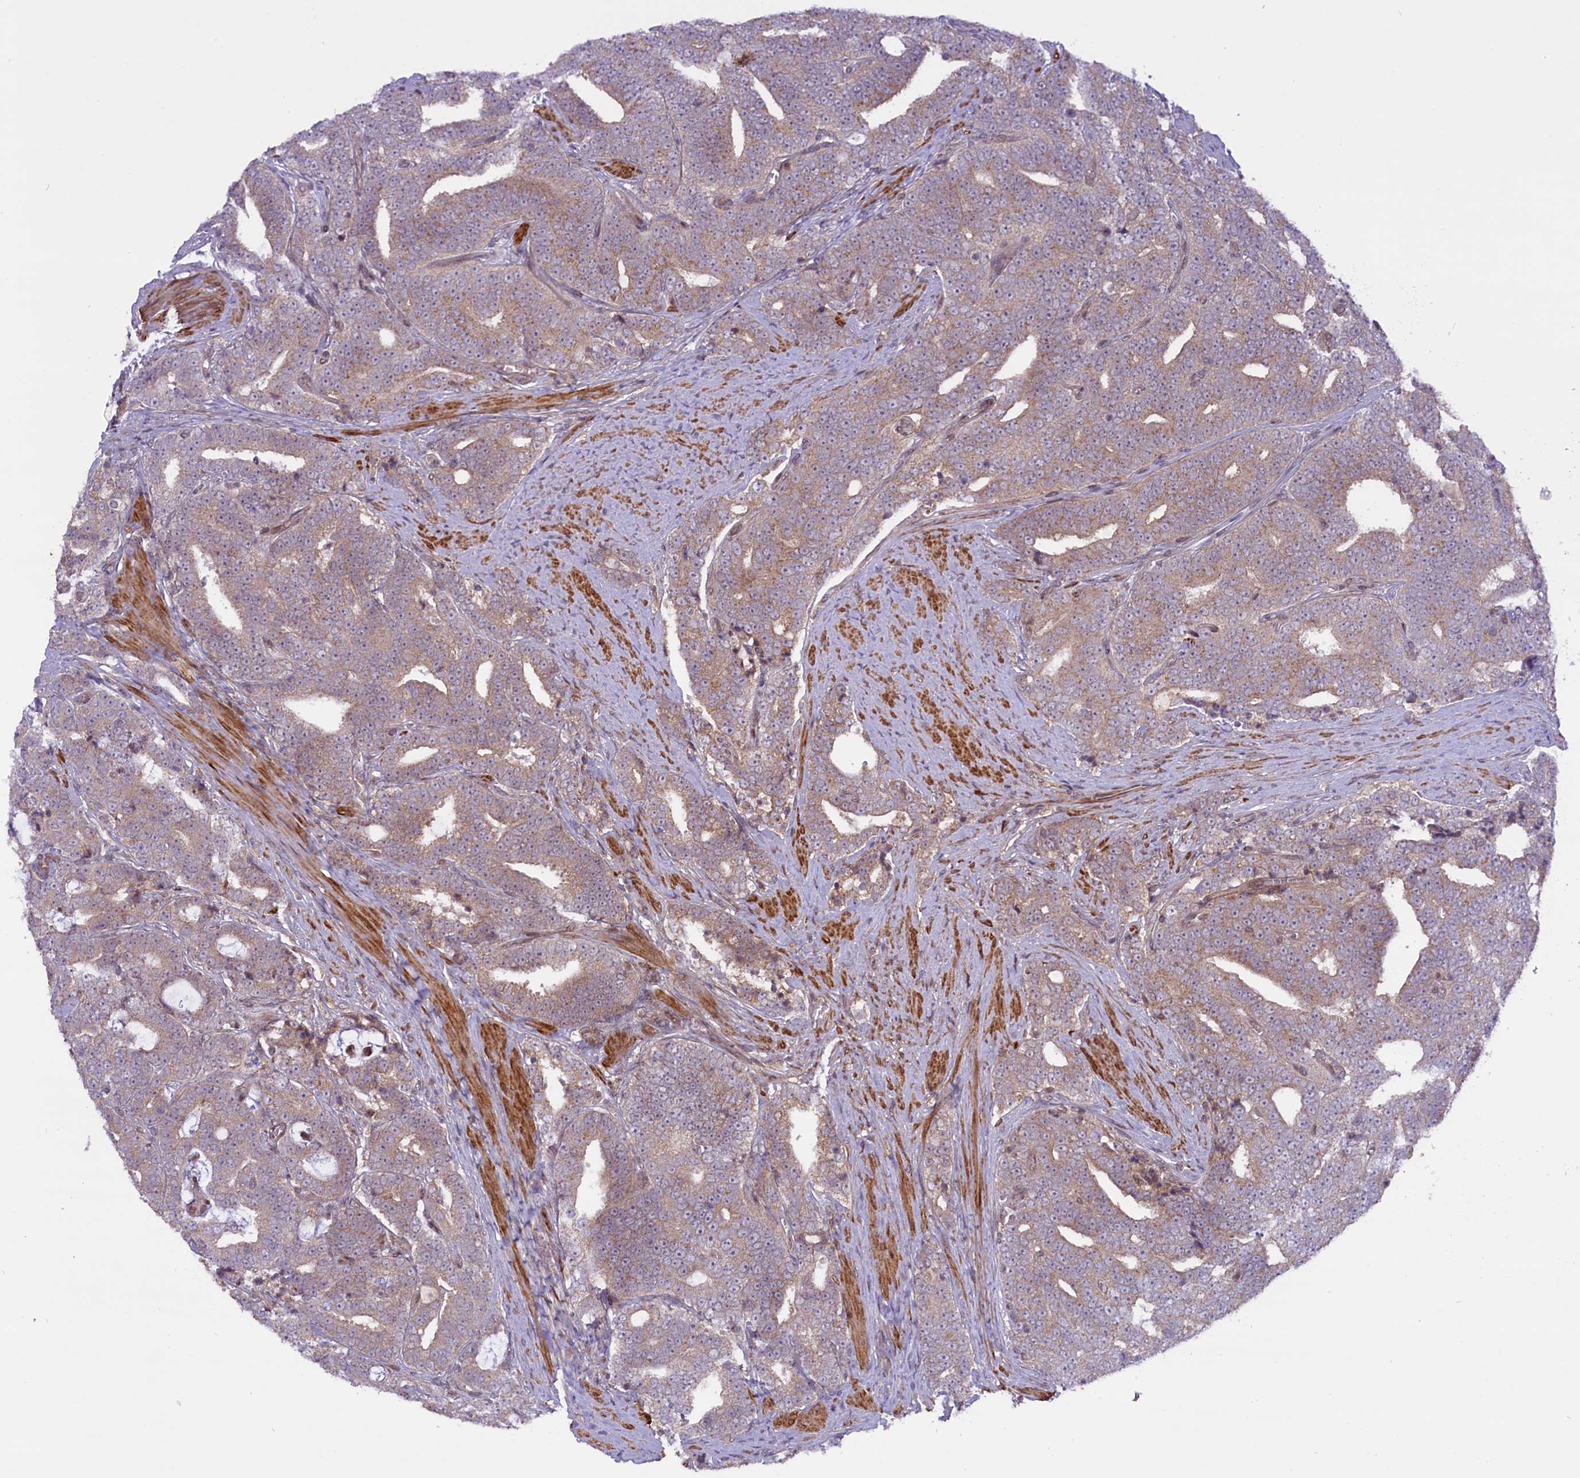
{"staining": {"intensity": "weak", "quantity": ">75%", "location": "cytoplasmic/membranous"}, "tissue": "prostate cancer", "cell_type": "Tumor cells", "image_type": "cancer", "snomed": [{"axis": "morphology", "description": "Adenocarcinoma, High grade"}, {"axis": "topography", "description": "Prostate and seminal vesicle, NOS"}], "caption": "IHC staining of prostate adenocarcinoma (high-grade), which demonstrates low levels of weak cytoplasmic/membranous positivity in about >75% of tumor cells indicating weak cytoplasmic/membranous protein expression. The staining was performed using DAB (brown) for protein detection and nuclei were counterstained in hematoxylin (blue).", "gene": "HDAC5", "patient": {"sex": "male", "age": 67}}